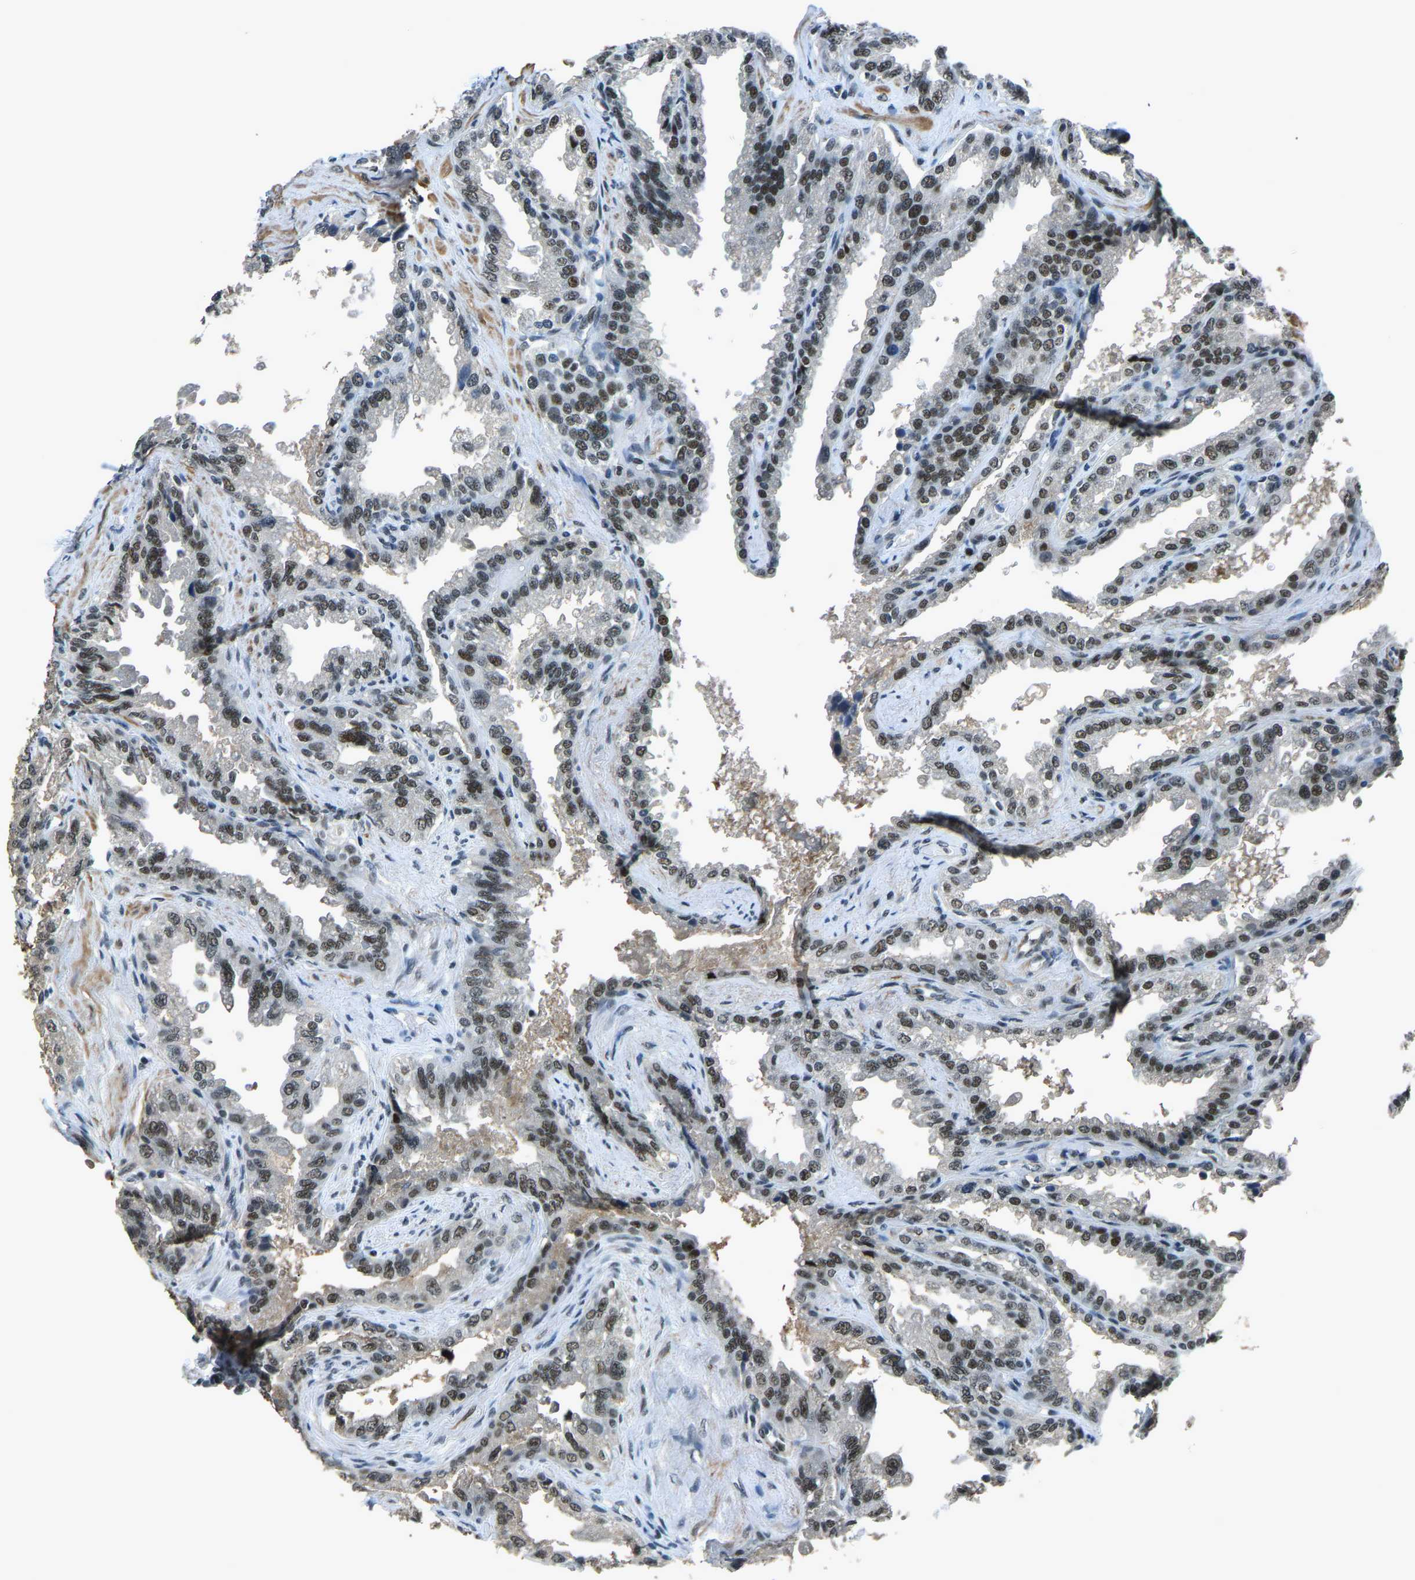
{"staining": {"intensity": "moderate", "quantity": "25%-75%", "location": "nuclear"}, "tissue": "seminal vesicle", "cell_type": "Glandular cells", "image_type": "normal", "snomed": [{"axis": "morphology", "description": "Normal tissue, NOS"}, {"axis": "topography", "description": "Seminal veicle"}], "caption": "High-power microscopy captured an immunohistochemistry photomicrograph of benign seminal vesicle, revealing moderate nuclear expression in approximately 25%-75% of glandular cells. (Stains: DAB (3,3'-diaminobenzidine) in brown, nuclei in blue, Microscopy: brightfield microscopy at high magnification).", "gene": "PRCC", "patient": {"sex": "male", "age": 68}}